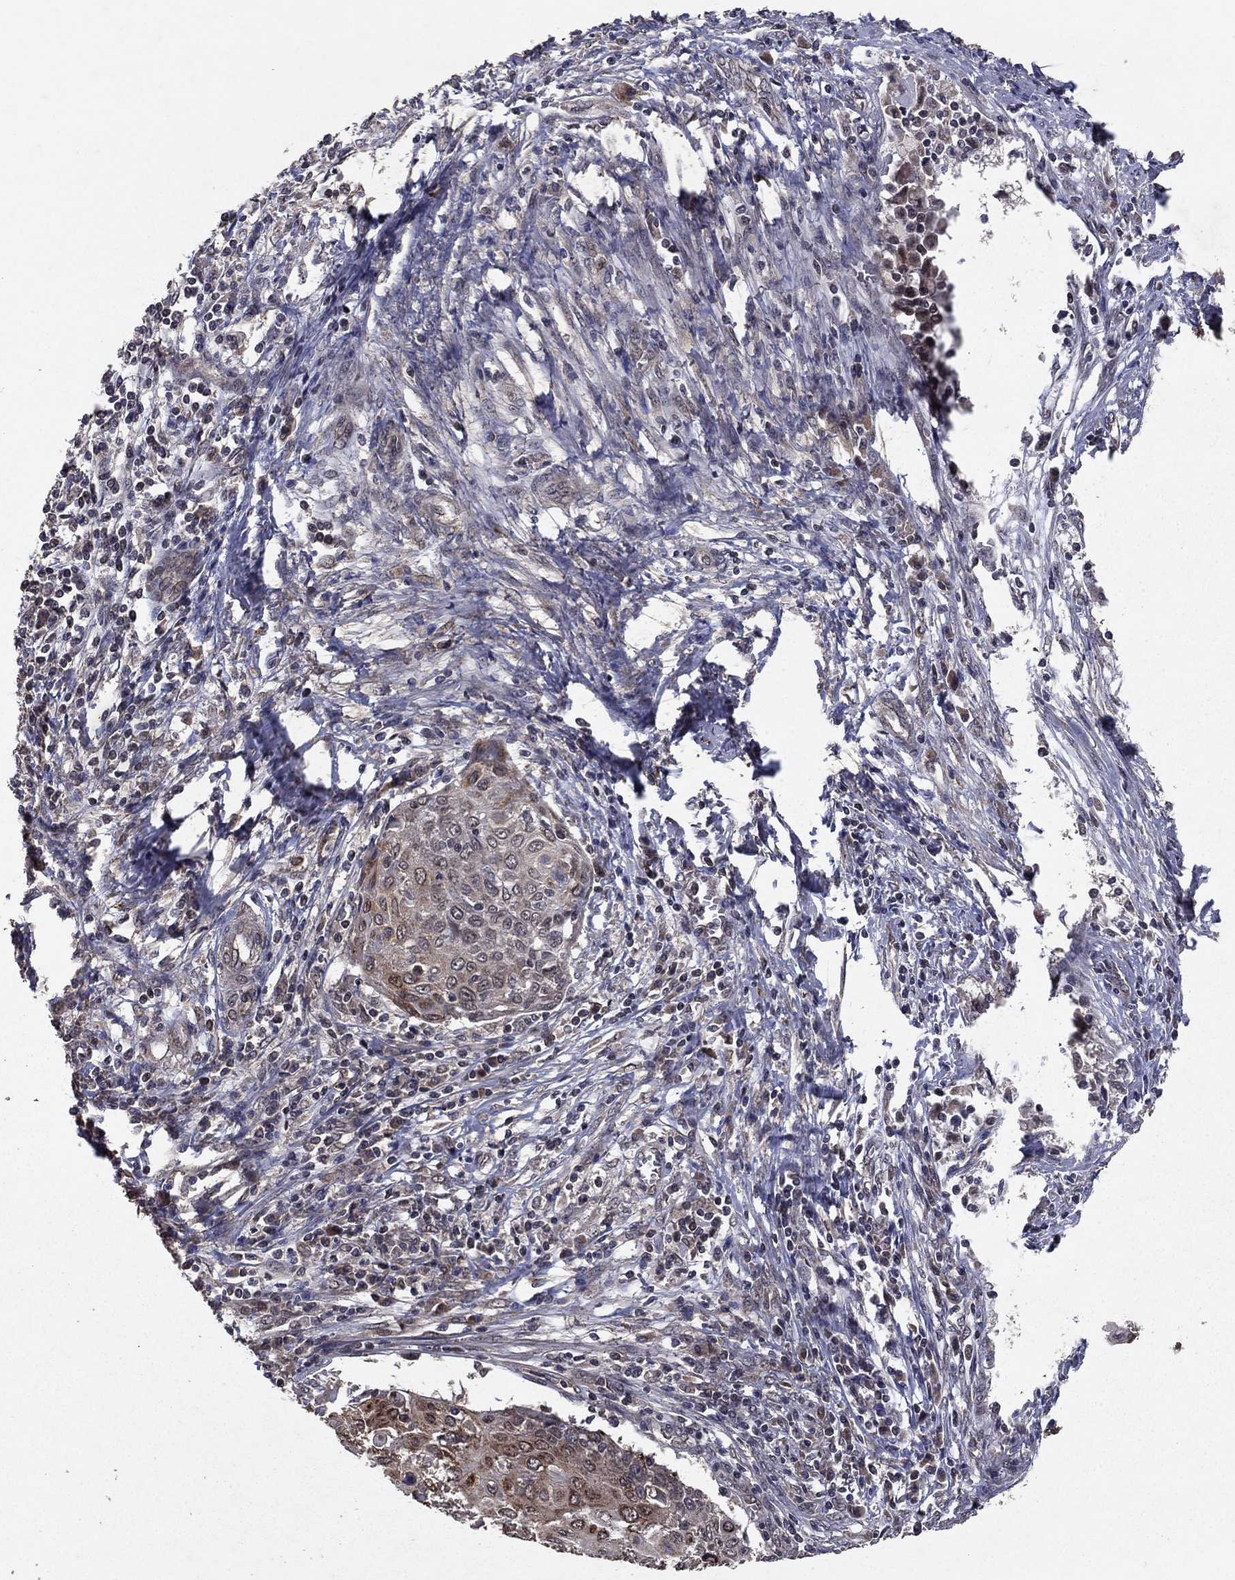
{"staining": {"intensity": "moderate", "quantity": "<25%", "location": "cytoplasmic/membranous"}, "tissue": "cervical cancer", "cell_type": "Tumor cells", "image_type": "cancer", "snomed": [{"axis": "morphology", "description": "Squamous cell carcinoma, NOS"}, {"axis": "topography", "description": "Cervix"}], "caption": "Protein expression analysis of human cervical squamous cell carcinoma reveals moderate cytoplasmic/membranous positivity in approximately <25% of tumor cells.", "gene": "DHRS1", "patient": {"sex": "female", "age": 39}}